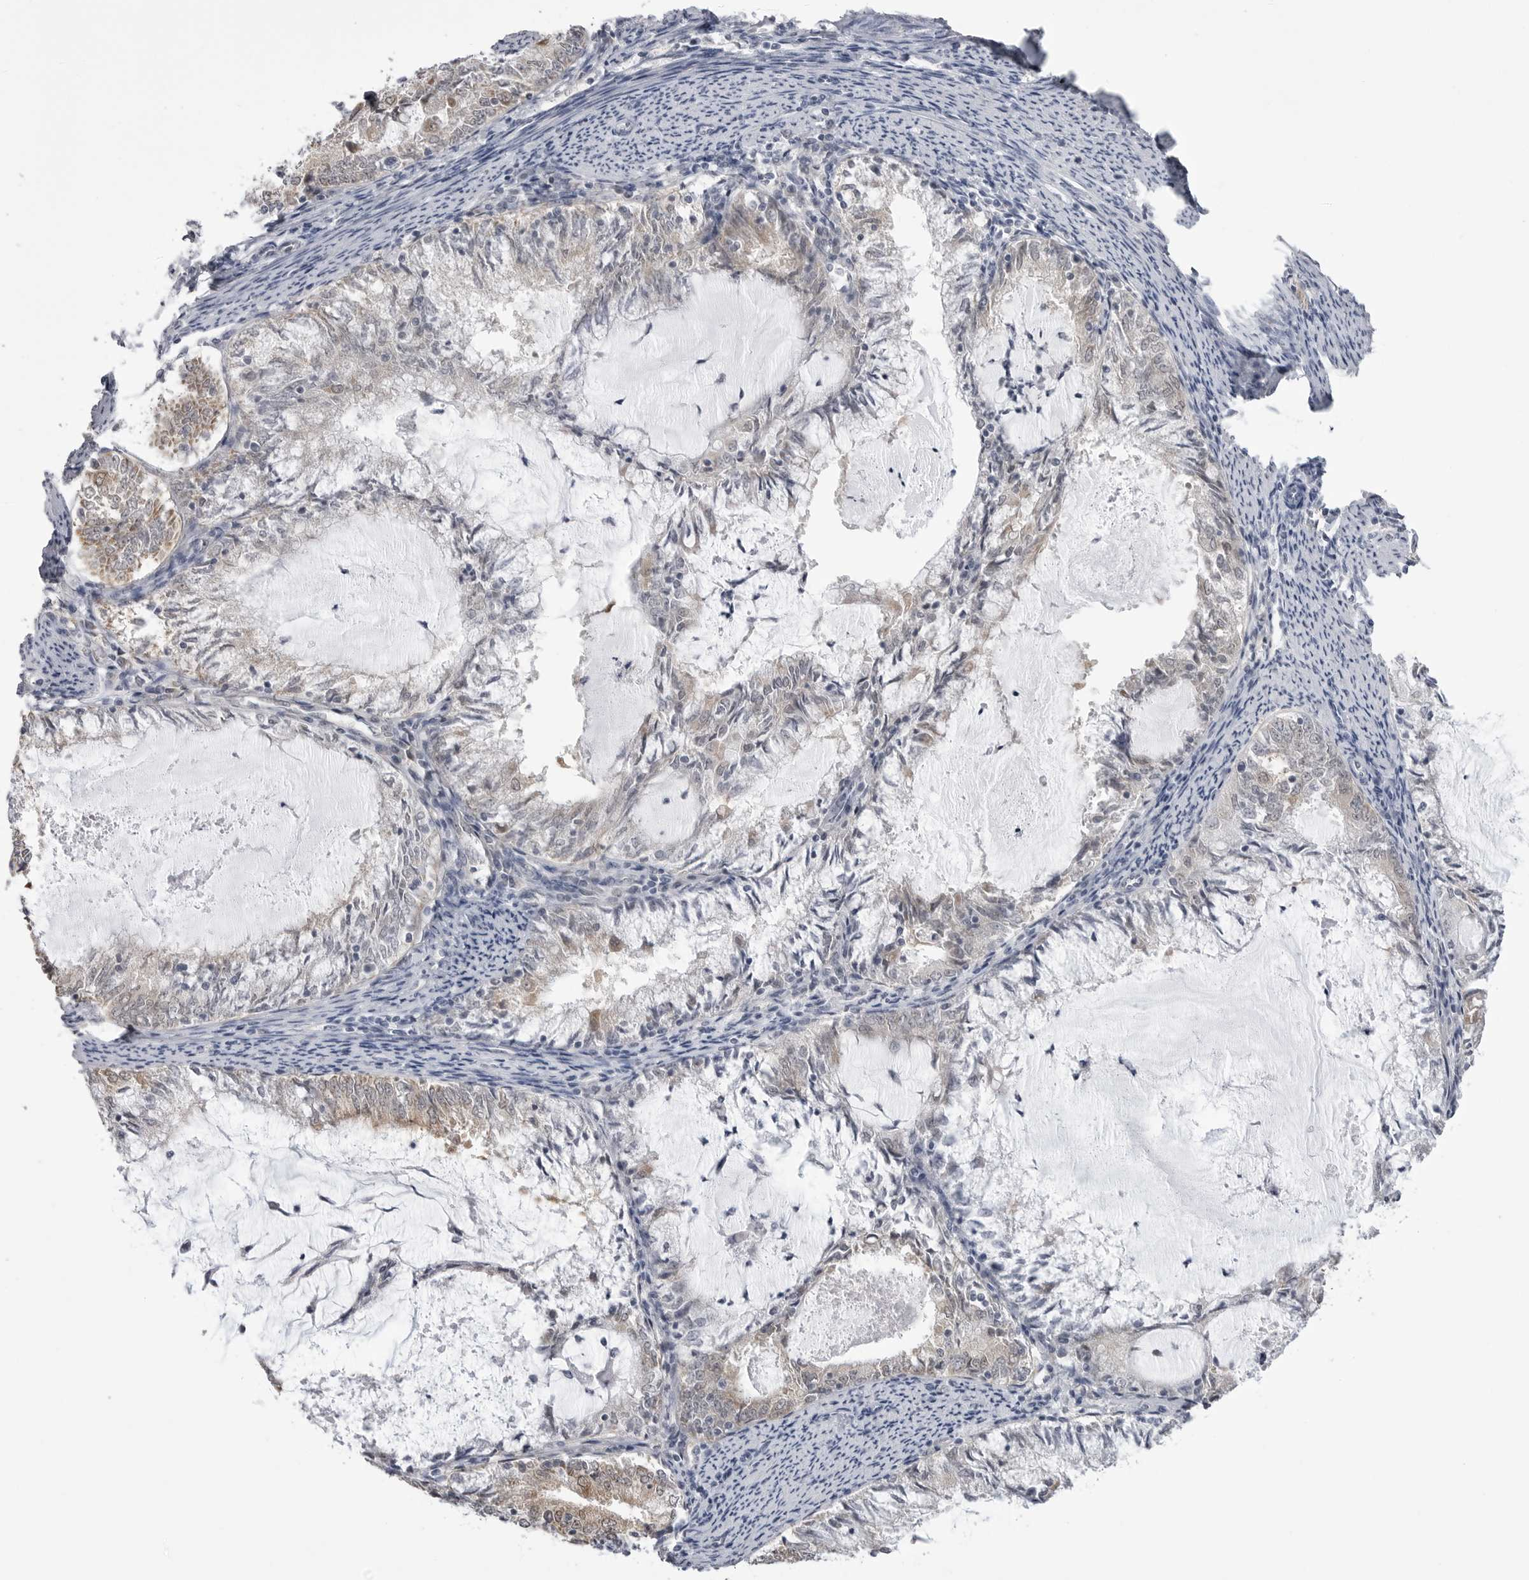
{"staining": {"intensity": "weak", "quantity": "<25%", "location": "cytoplasmic/membranous"}, "tissue": "endometrial cancer", "cell_type": "Tumor cells", "image_type": "cancer", "snomed": [{"axis": "morphology", "description": "Adenocarcinoma, NOS"}, {"axis": "topography", "description": "Endometrium"}], "caption": "High power microscopy micrograph of an immunohistochemistry micrograph of endometrial cancer, revealing no significant expression in tumor cells.", "gene": "FH", "patient": {"sex": "female", "age": 57}}